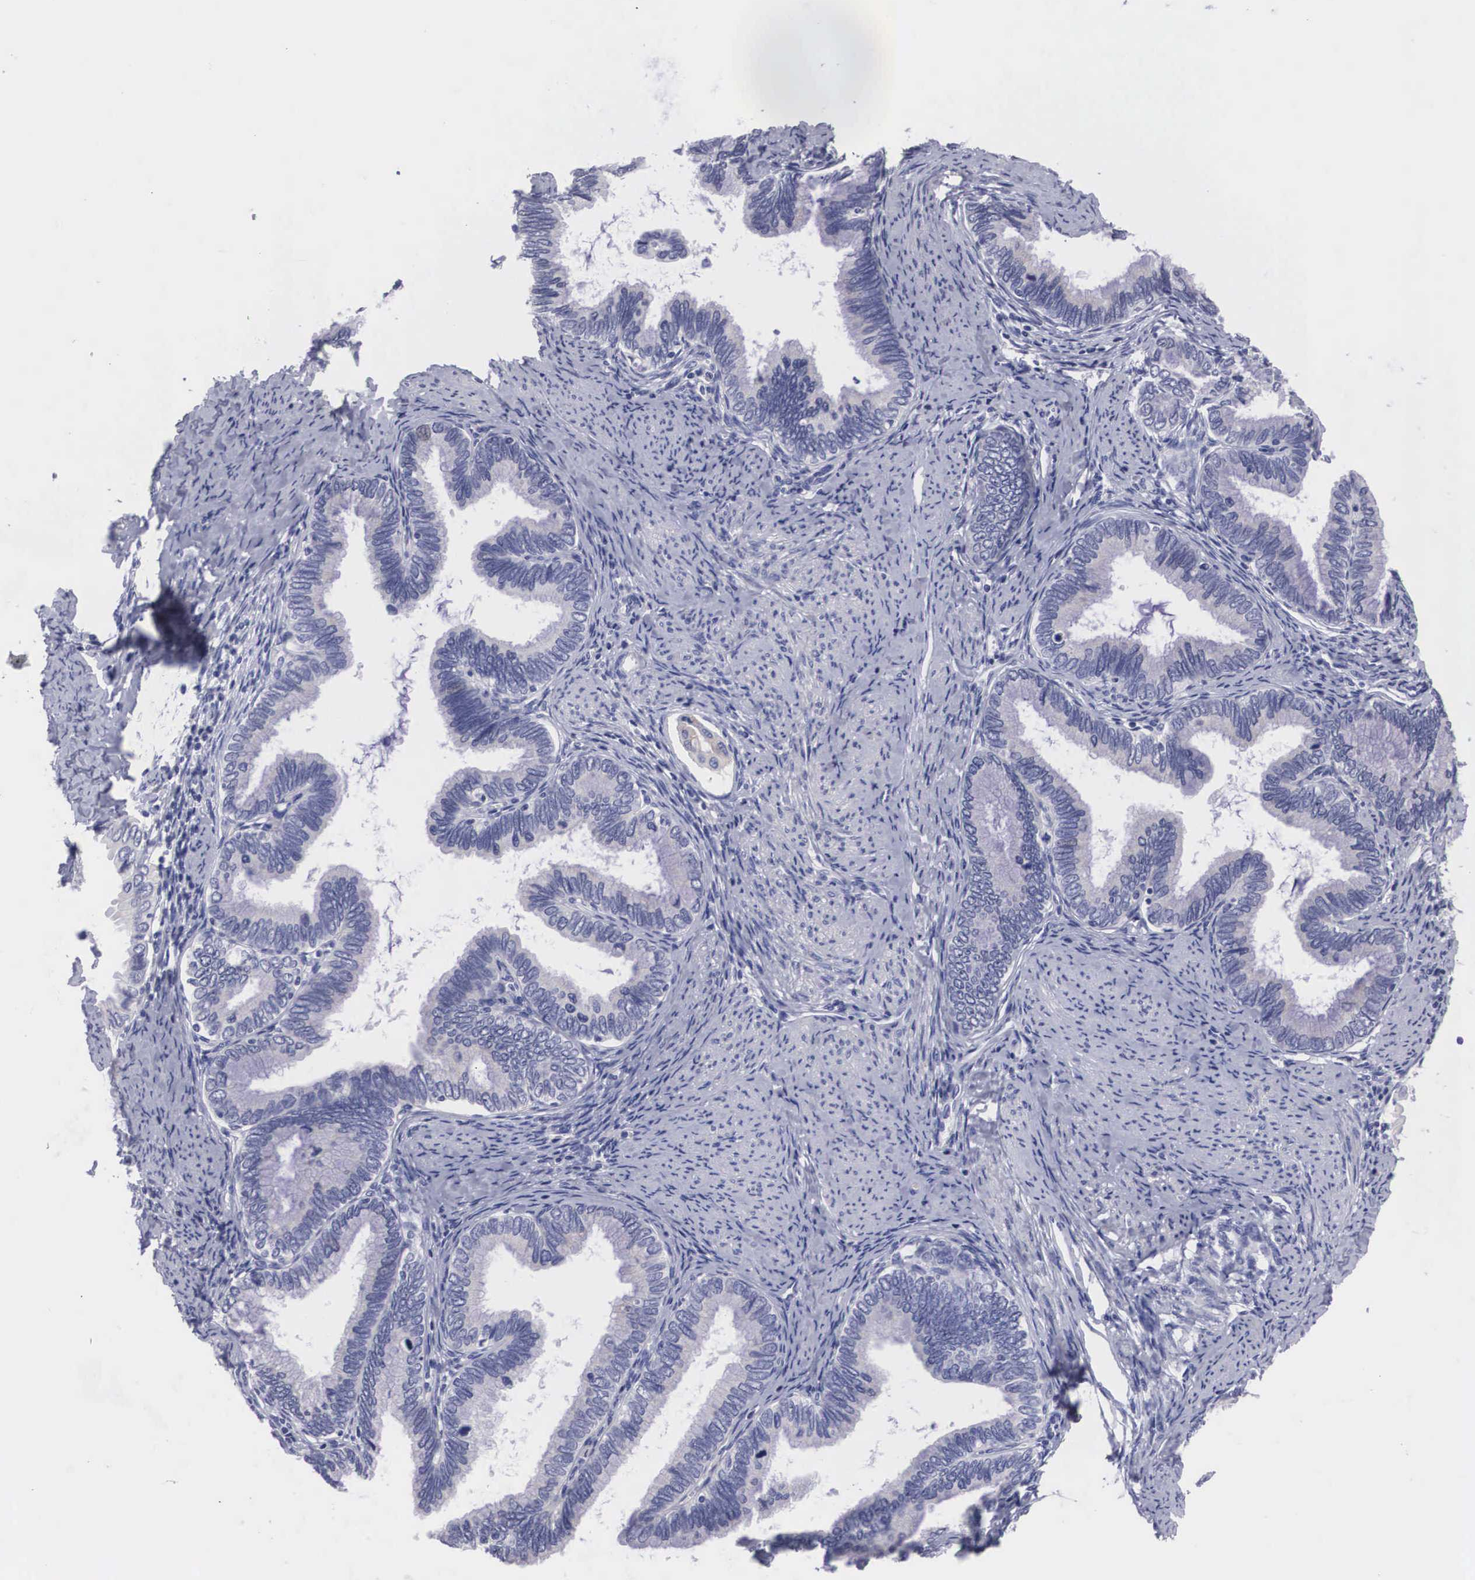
{"staining": {"intensity": "negative", "quantity": "none", "location": "none"}, "tissue": "cervical cancer", "cell_type": "Tumor cells", "image_type": "cancer", "snomed": [{"axis": "morphology", "description": "Adenocarcinoma, NOS"}, {"axis": "topography", "description": "Cervix"}], "caption": "Immunohistochemical staining of cervical cancer reveals no significant positivity in tumor cells.", "gene": "ARMCX3", "patient": {"sex": "female", "age": 49}}